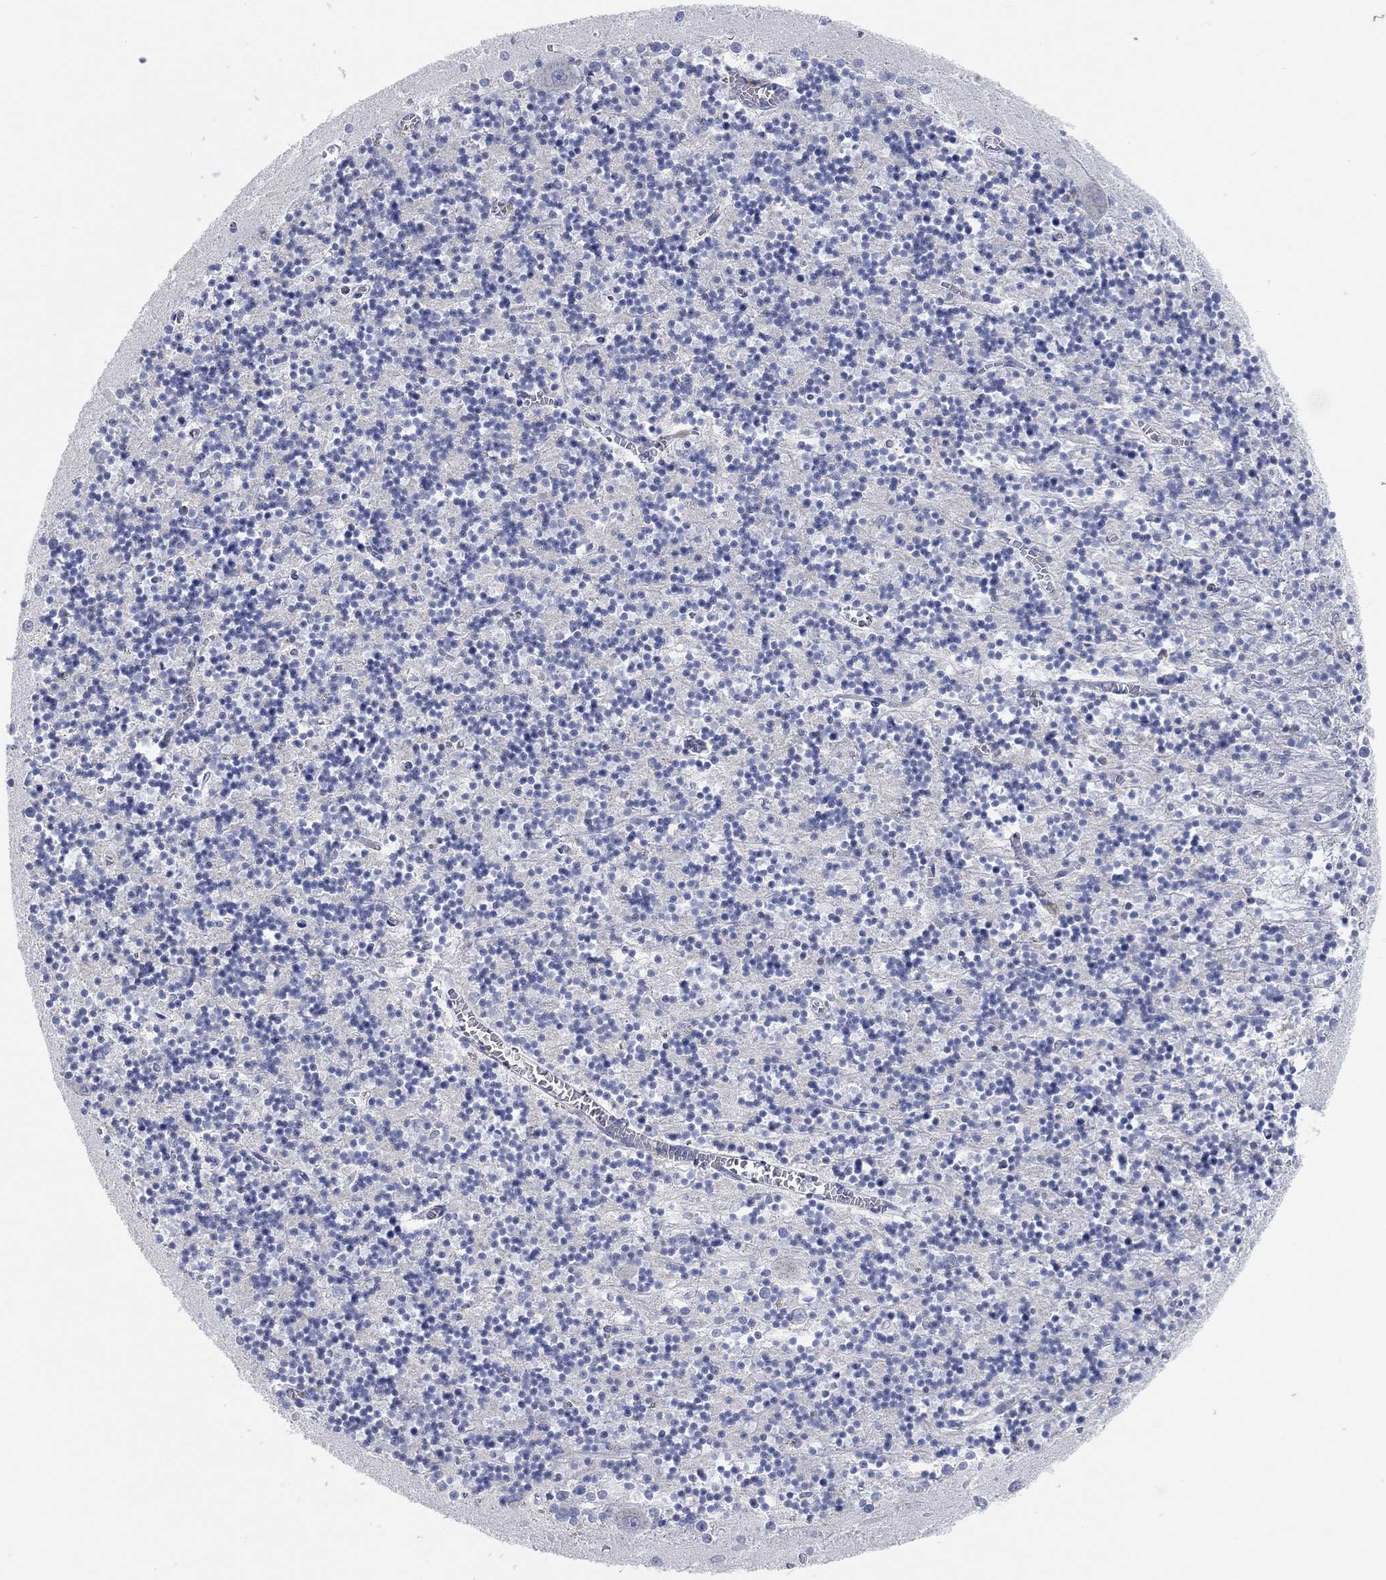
{"staining": {"intensity": "negative", "quantity": "none", "location": "none"}, "tissue": "cerebellum", "cell_type": "Cells in granular layer", "image_type": "normal", "snomed": [{"axis": "morphology", "description": "Normal tissue, NOS"}, {"axis": "topography", "description": "Cerebellum"}], "caption": "A high-resolution histopathology image shows immunohistochemistry staining of benign cerebellum, which reveals no significant expression in cells in granular layer. (Immunohistochemistry (ihc), brightfield microscopy, high magnification).", "gene": "ATP6V1E2", "patient": {"sex": "female", "age": 64}}